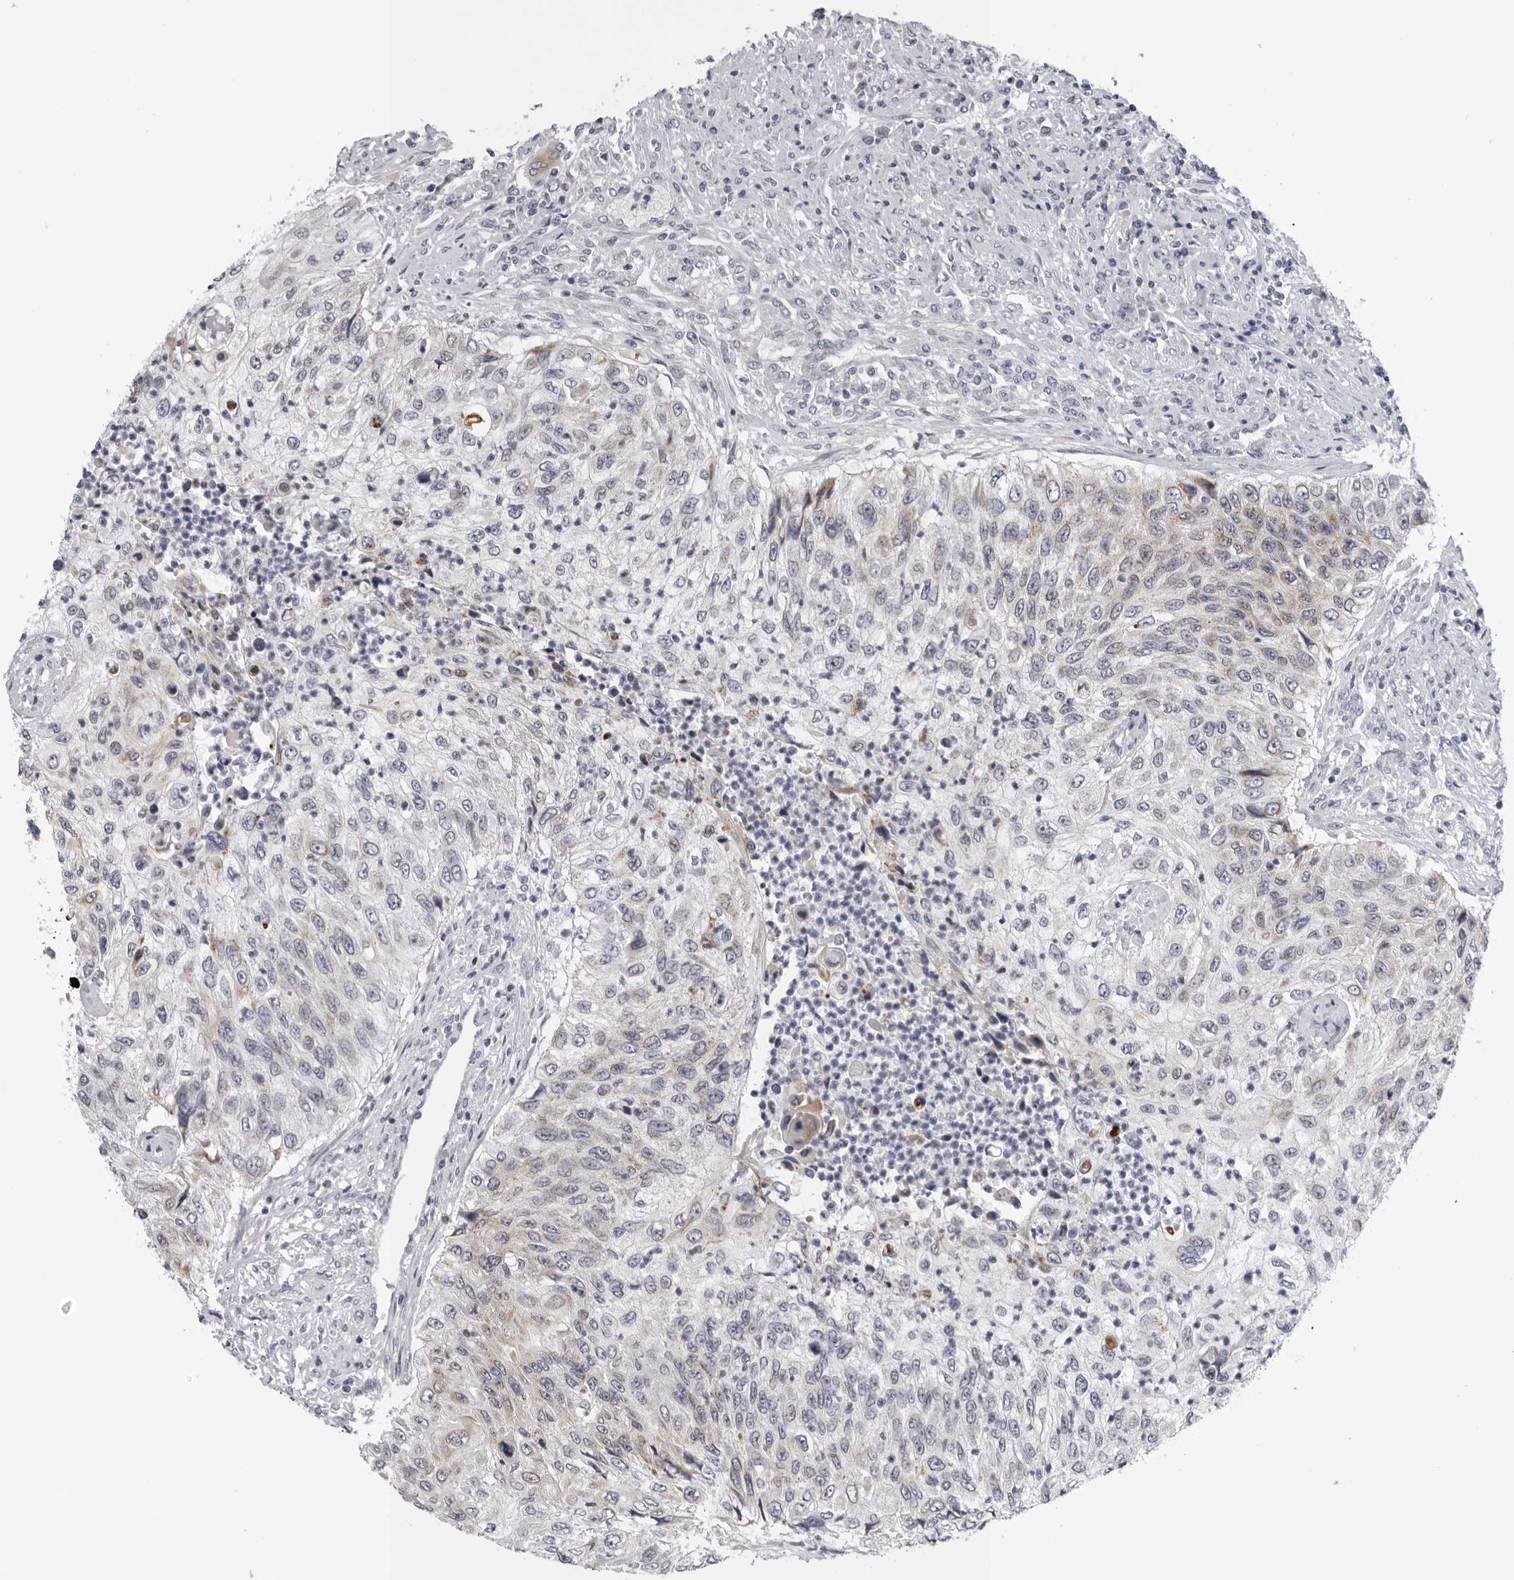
{"staining": {"intensity": "weak", "quantity": "25%-75%", "location": "cytoplasmic/membranous"}, "tissue": "urothelial cancer", "cell_type": "Tumor cells", "image_type": "cancer", "snomed": [{"axis": "morphology", "description": "Urothelial carcinoma, High grade"}, {"axis": "topography", "description": "Urinary bladder"}], "caption": "Immunohistochemical staining of human urothelial cancer exhibits low levels of weak cytoplasmic/membranous staining in about 25%-75% of tumor cells.", "gene": "CPT2", "patient": {"sex": "female", "age": 60}}